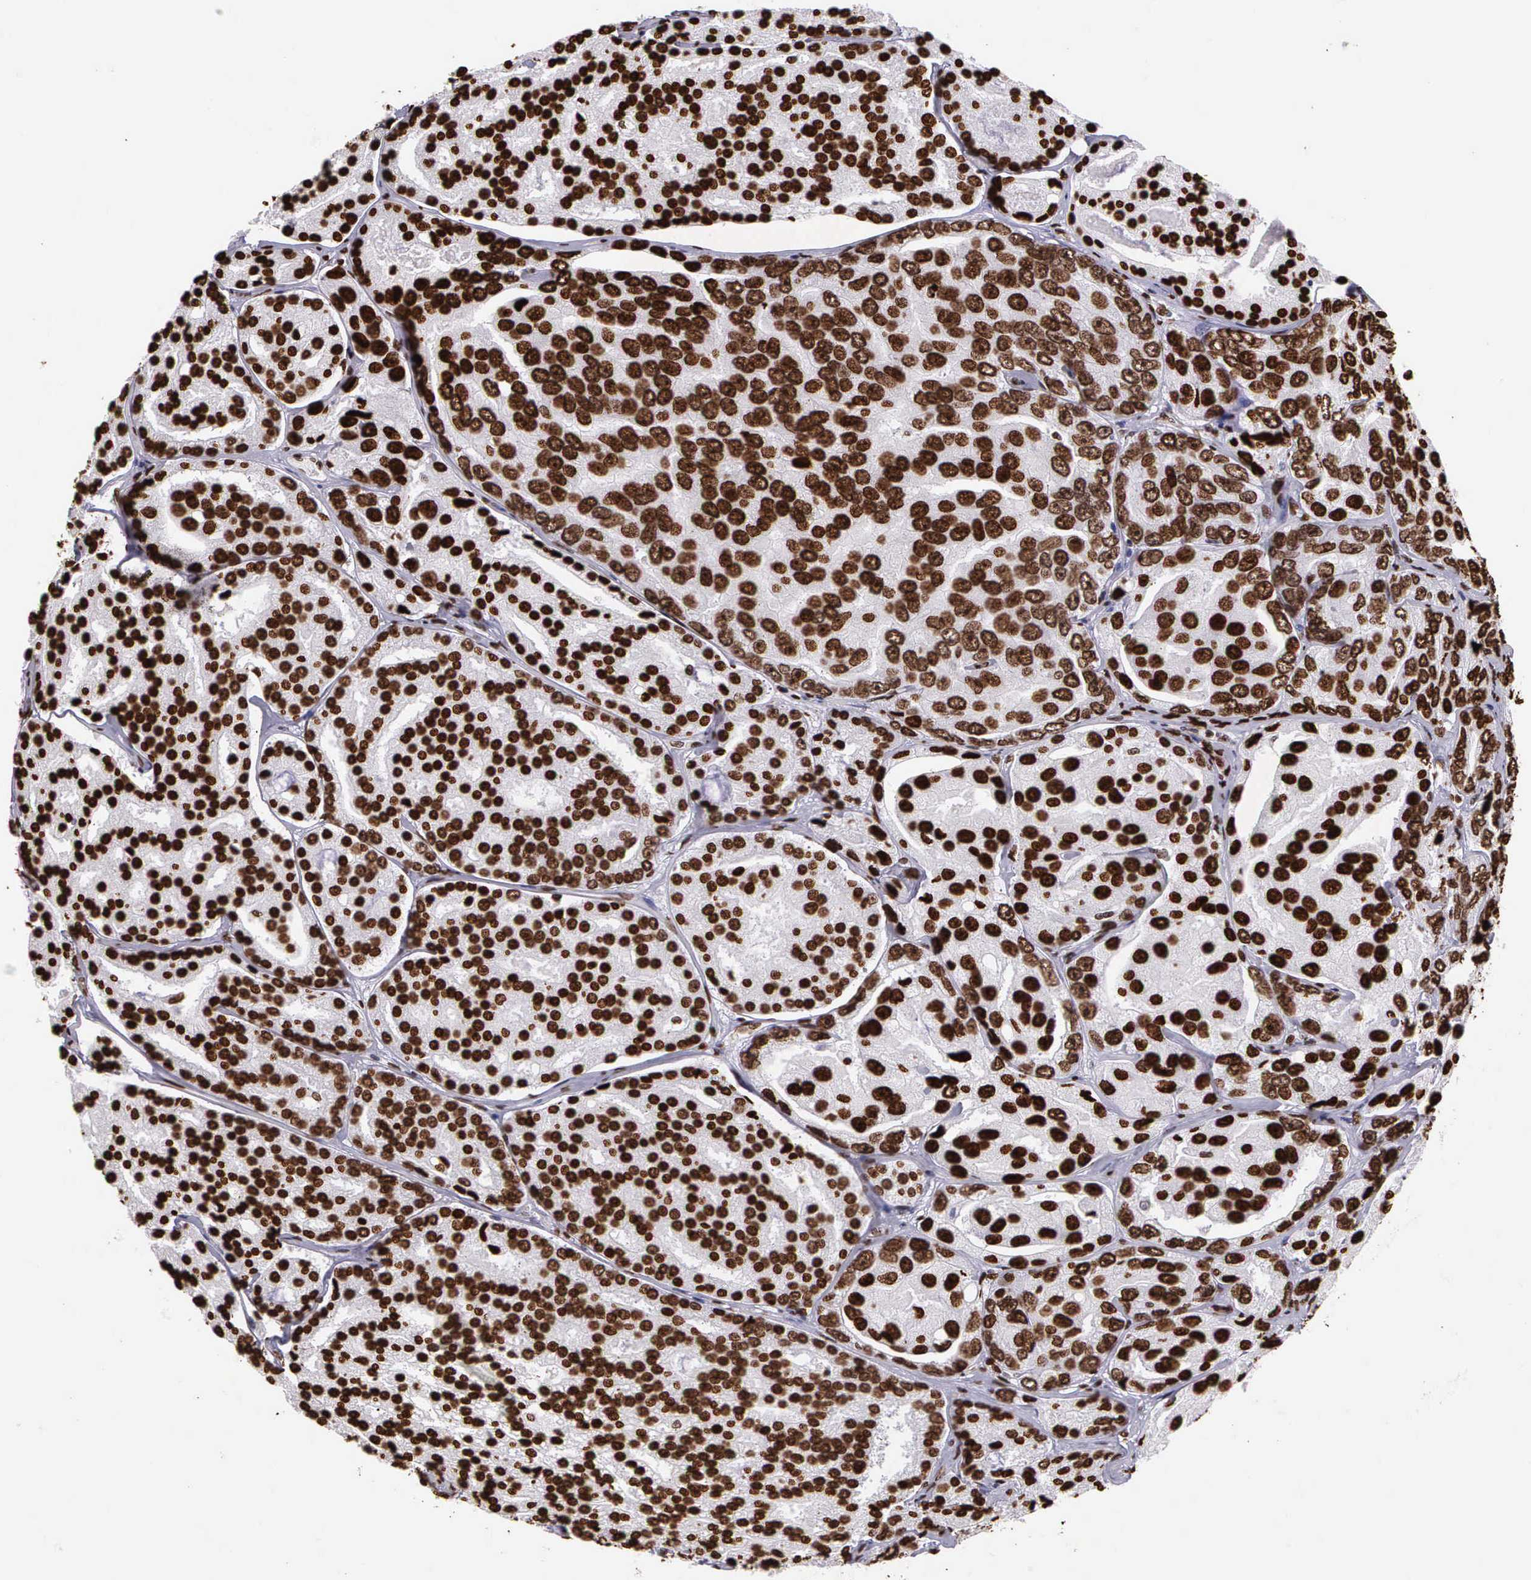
{"staining": {"intensity": "strong", "quantity": ">75%", "location": "nuclear"}, "tissue": "prostate cancer", "cell_type": "Tumor cells", "image_type": "cancer", "snomed": [{"axis": "morphology", "description": "Adenocarcinoma, High grade"}, {"axis": "topography", "description": "Prostate"}], "caption": "Immunohistochemical staining of prostate high-grade adenocarcinoma shows strong nuclear protein expression in approximately >75% of tumor cells. Ihc stains the protein in brown and the nuclei are stained blue.", "gene": "H1-0", "patient": {"sex": "male", "age": 64}}